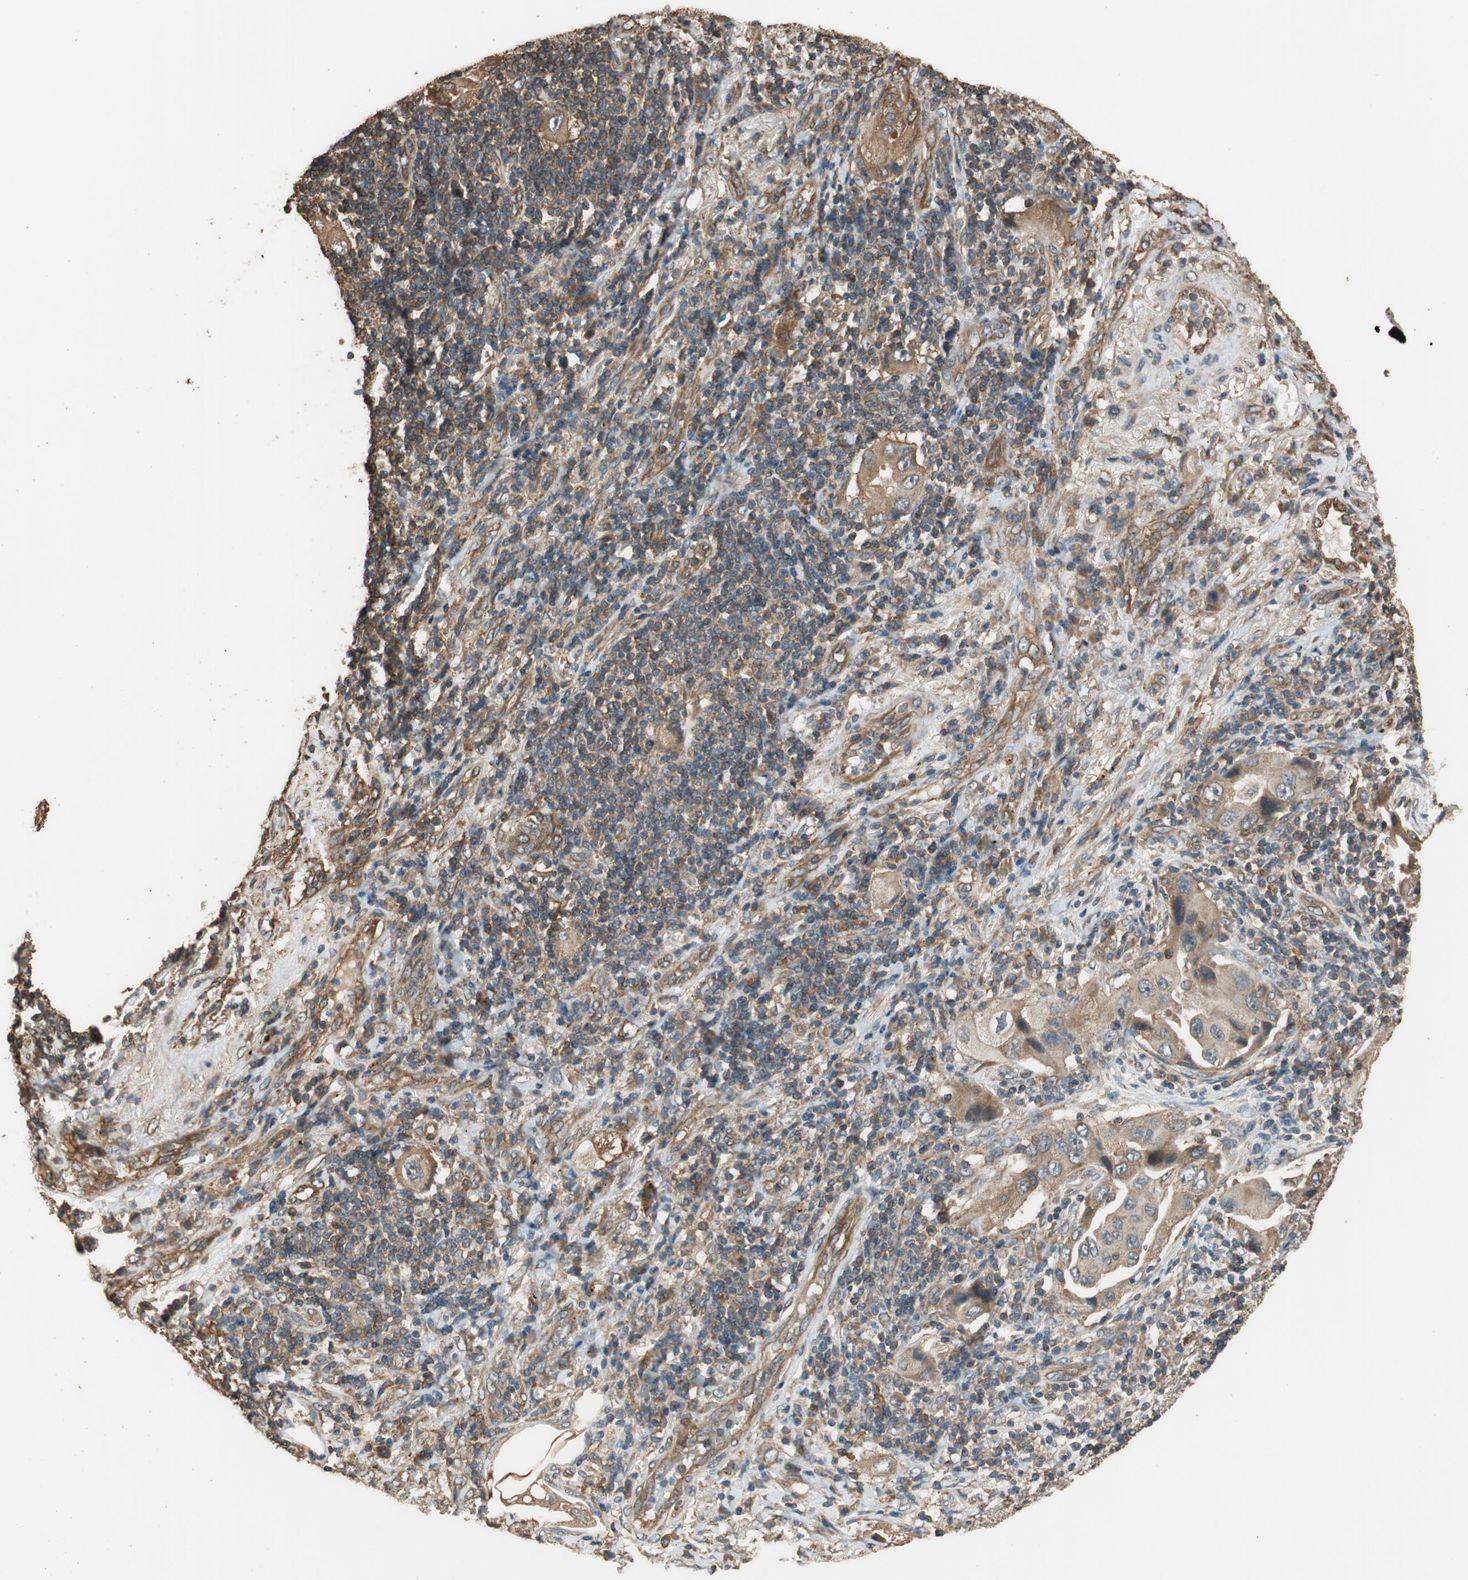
{"staining": {"intensity": "moderate", "quantity": ">75%", "location": "cytoplasmic/membranous"}, "tissue": "lung cancer", "cell_type": "Tumor cells", "image_type": "cancer", "snomed": [{"axis": "morphology", "description": "Adenocarcinoma, NOS"}, {"axis": "topography", "description": "Lung"}], "caption": "Protein expression analysis of human lung cancer (adenocarcinoma) reveals moderate cytoplasmic/membranous positivity in approximately >75% of tumor cells. Nuclei are stained in blue.", "gene": "MST1R", "patient": {"sex": "female", "age": 65}}